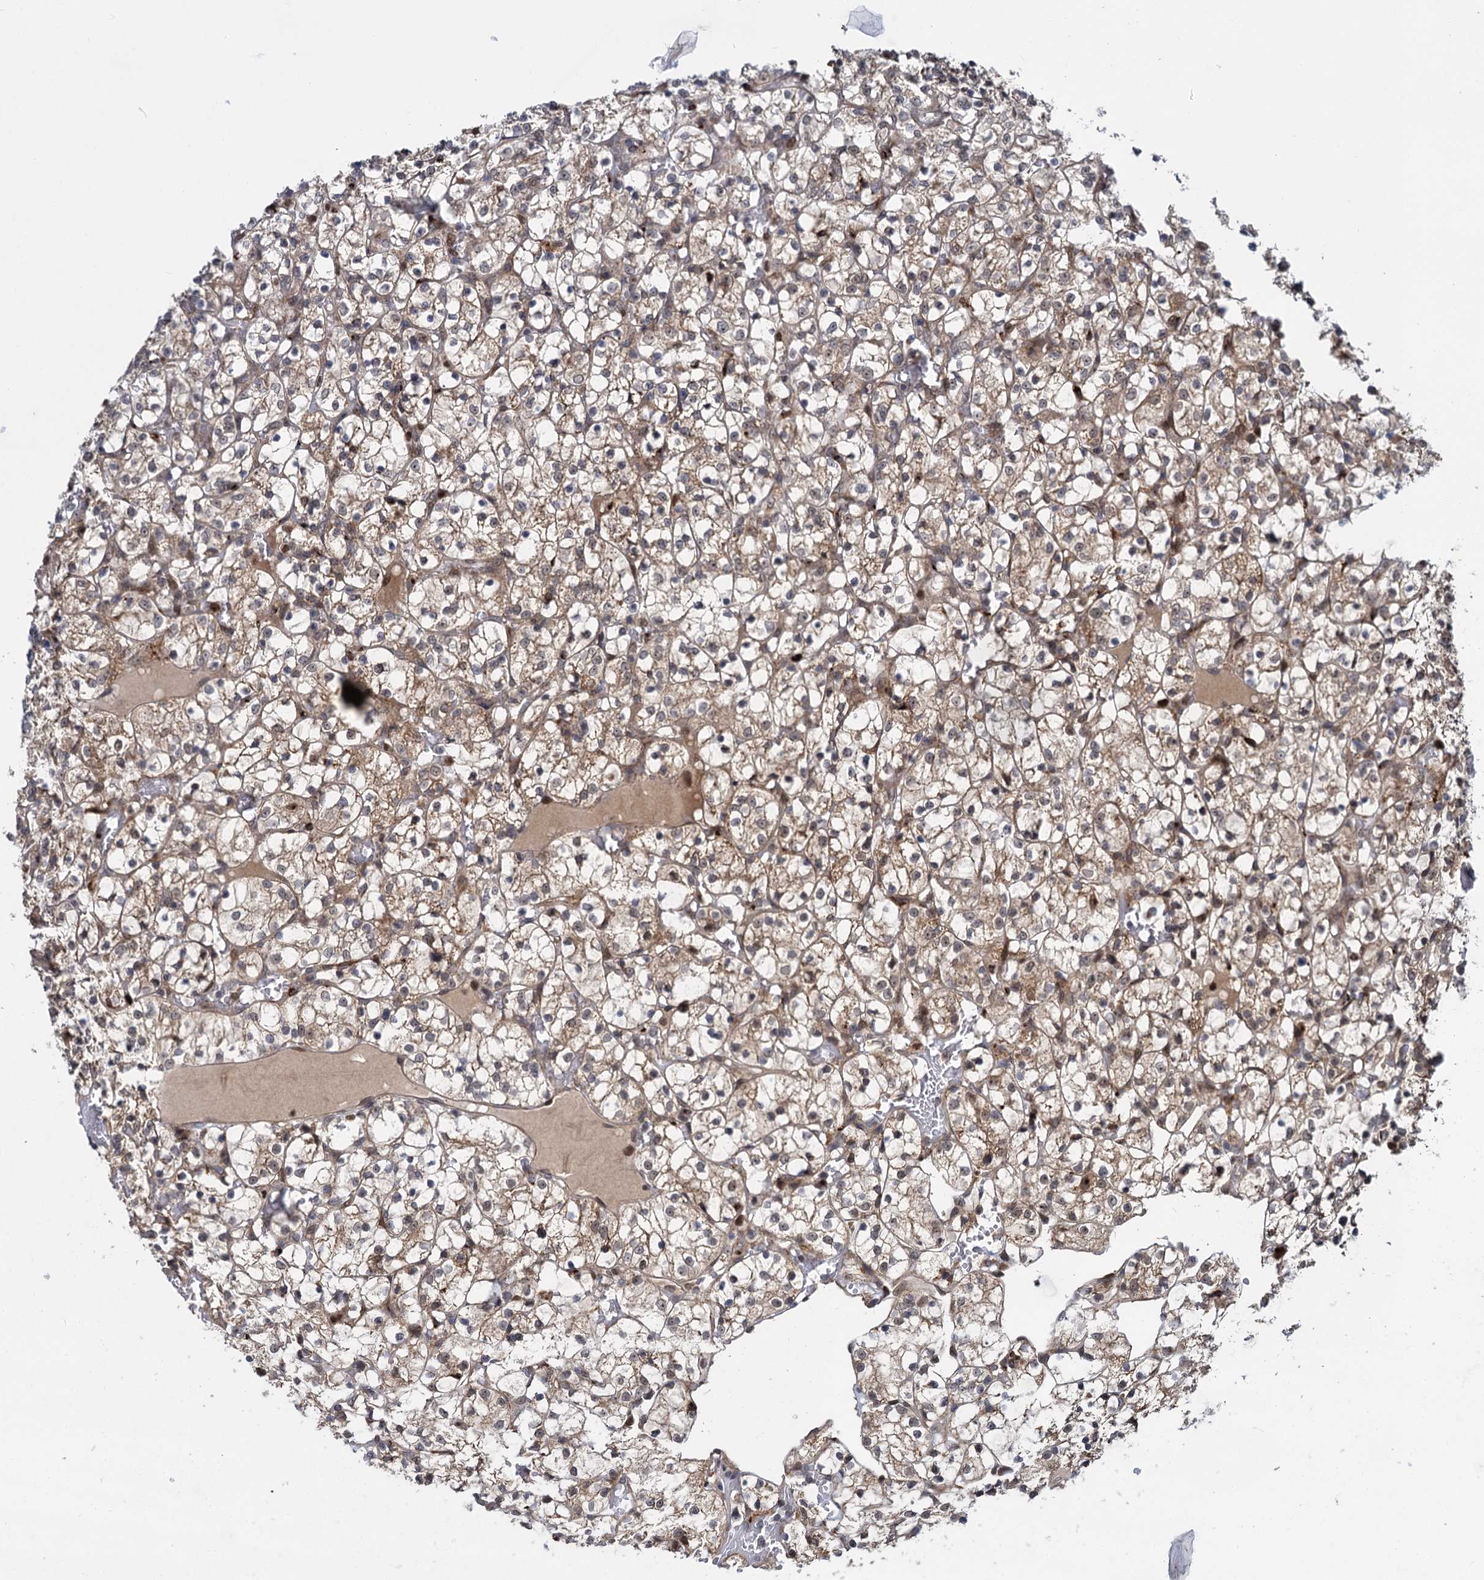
{"staining": {"intensity": "weak", "quantity": "25%-75%", "location": "cytoplasmic/membranous"}, "tissue": "renal cancer", "cell_type": "Tumor cells", "image_type": "cancer", "snomed": [{"axis": "morphology", "description": "Adenocarcinoma, NOS"}, {"axis": "topography", "description": "Kidney"}], "caption": "Human renal cancer (adenocarcinoma) stained with a protein marker shows weak staining in tumor cells.", "gene": "GAL3ST4", "patient": {"sex": "female", "age": 69}}